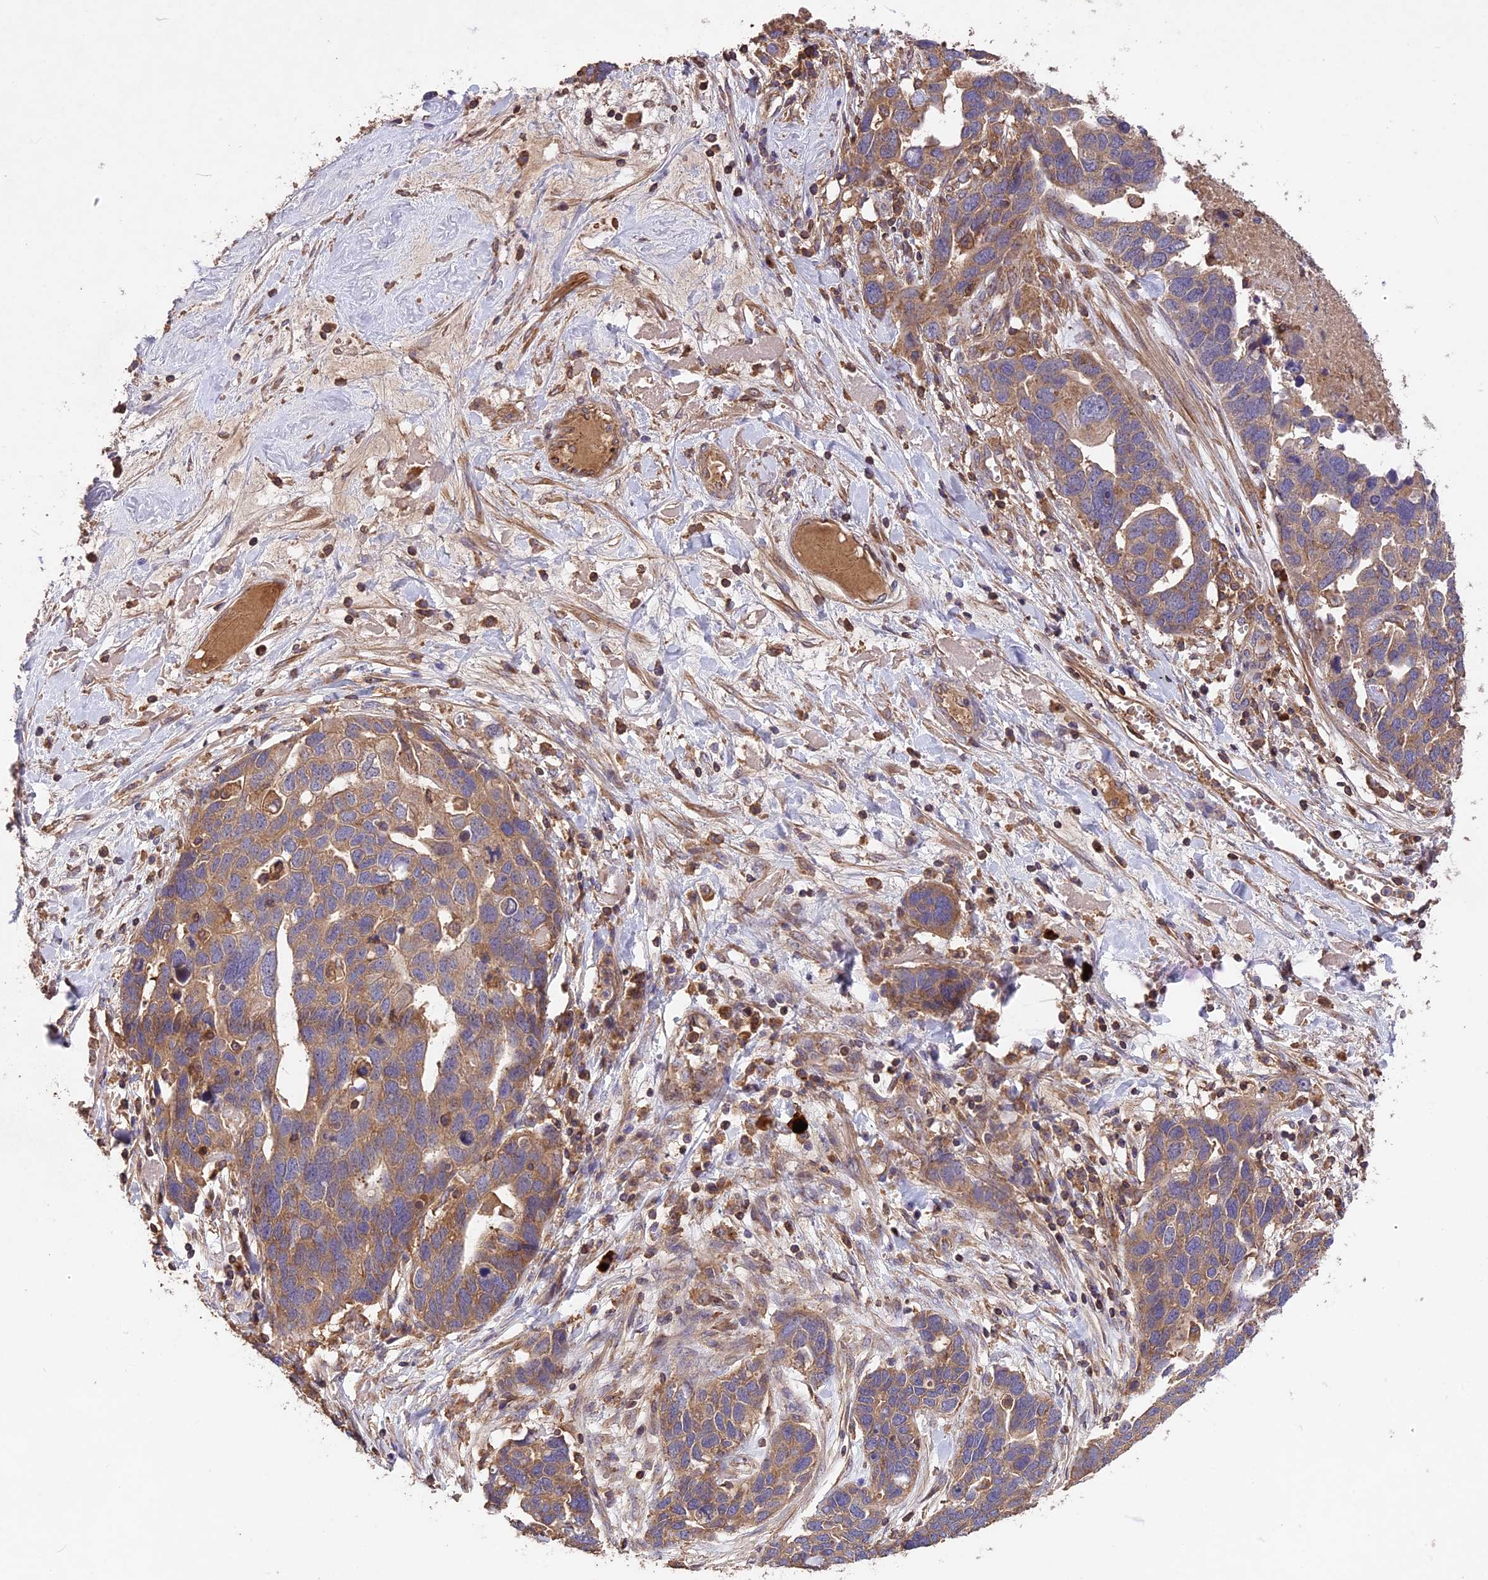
{"staining": {"intensity": "moderate", "quantity": "<25%", "location": "cytoplasmic/membranous"}, "tissue": "ovarian cancer", "cell_type": "Tumor cells", "image_type": "cancer", "snomed": [{"axis": "morphology", "description": "Cystadenocarcinoma, serous, NOS"}, {"axis": "topography", "description": "Ovary"}], "caption": "Protein expression analysis of ovarian cancer demonstrates moderate cytoplasmic/membranous expression in approximately <25% of tumor cells.", "gene": "NUDT8", "patient": {"sex": "female", "age": 54}}